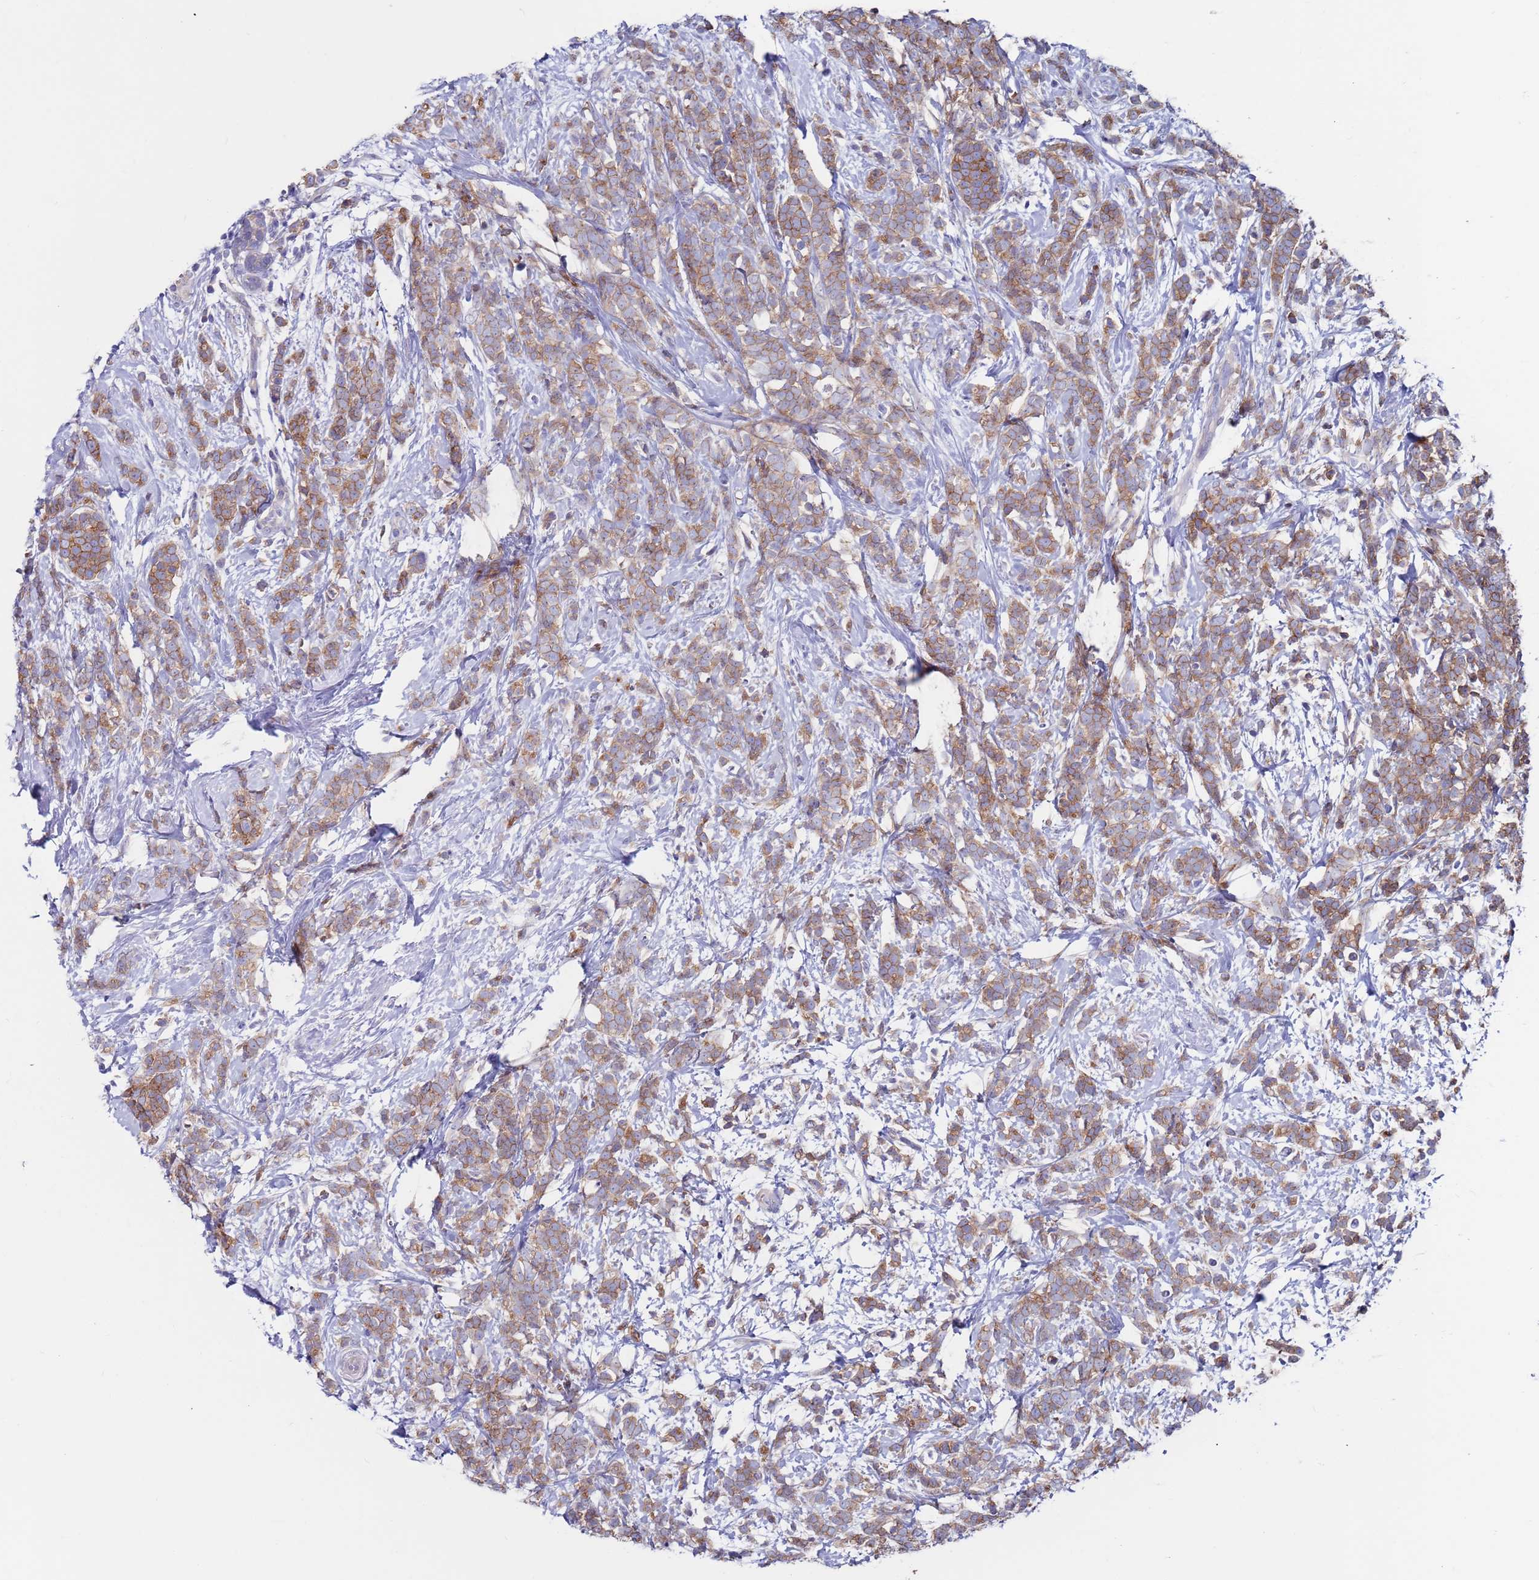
{"staining": {"intensity": "moderate", "quantity": ">75%", "location": "cytoplasmic/membranous"}, "tissue": "breast cancer", "cell_type": "Tumor cells", "image_type": "cancer", "snomed": [{"axis": "morphology", "description": "Lobular carcinoma"}, {"axis": "topography", "description": "Breast"}], "caption": "Immunohistochemical staining of breast cancer (lobular carcinoma) shows moderate cytoplasmic/membranous protein expression in approximately >75% of tumor cells.", "gene": "KRTCAP3", "patient": {"sex": "female", "age": 58}}